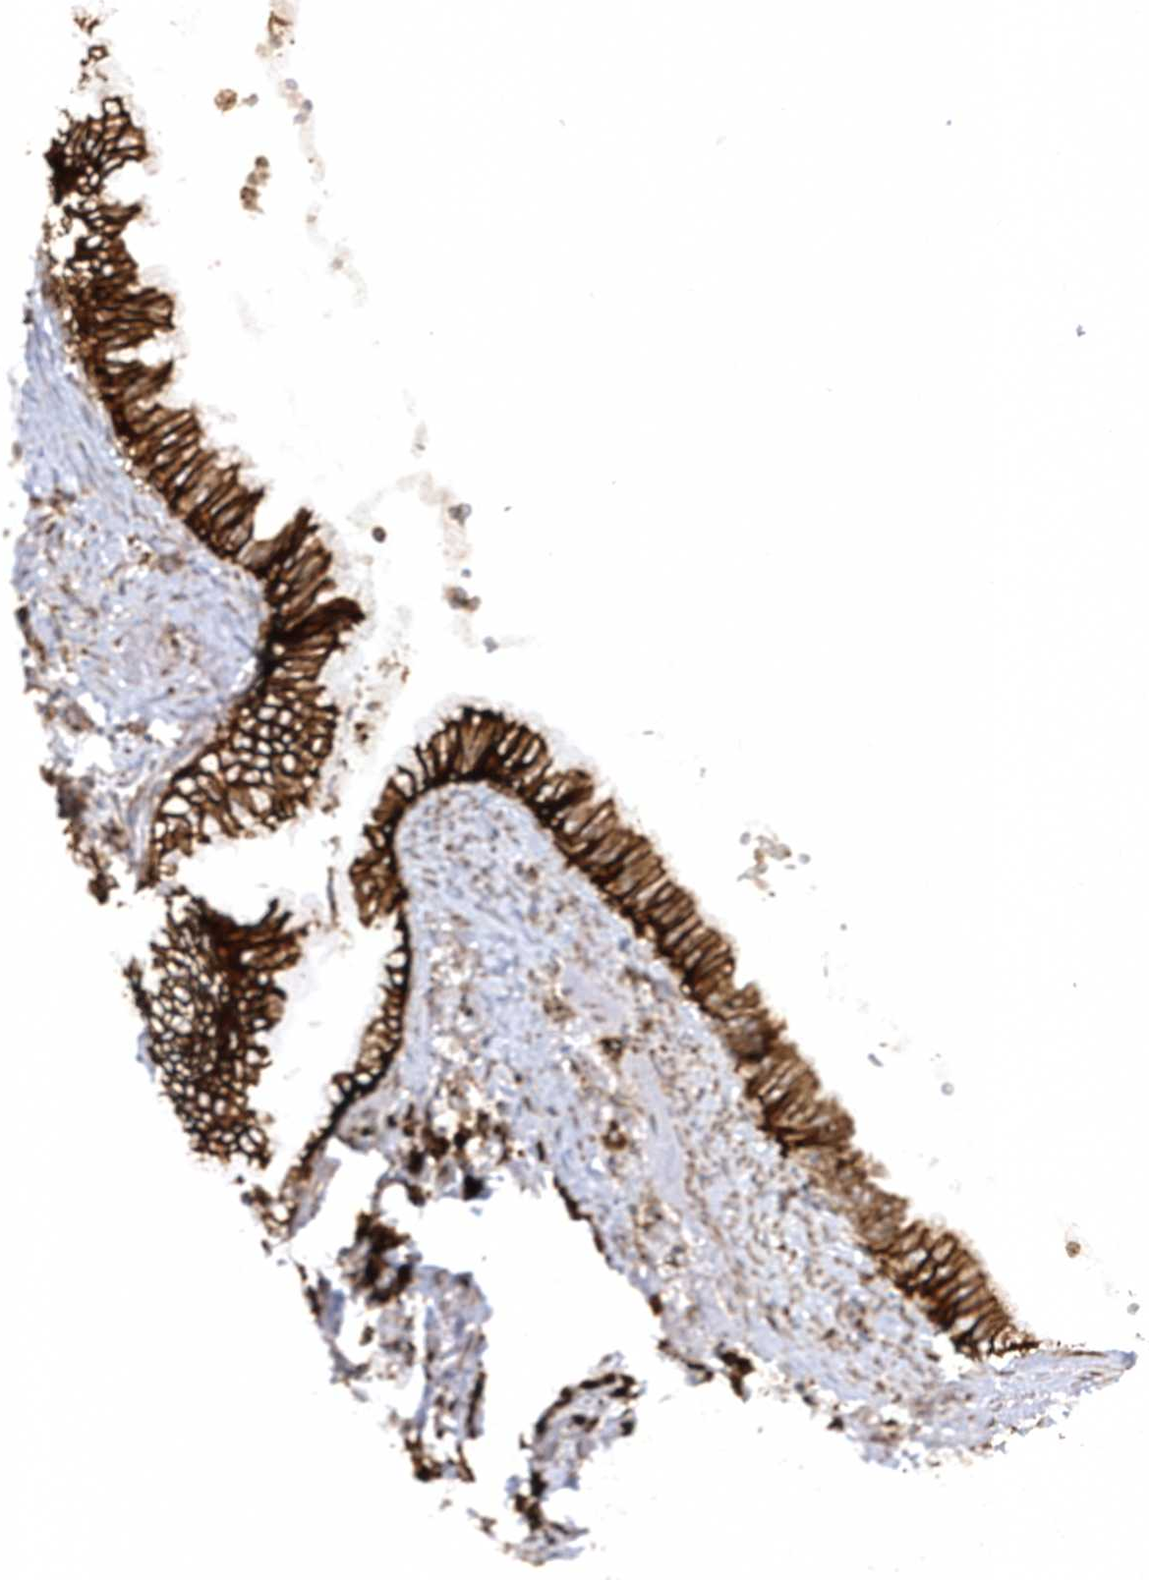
{"staining": {"intensity": "strong", "quantity": ">75%", "location": "cytoplasmic/membranous"}, "tissue": "lung cancer", "cell_type": "Tumor cells", "image_type": "cancer", "snomed": [{"axis": "morphology", "description": "Adenocarcinoma, NOS"}, {"axis": "topography", "description": "Lung"}], "caption": "Brown immunohistochemical staining in lung cancer demonstrates strong cytoplasmic/membranous positivity in approximately >75% of tumor cells.", "gene": "SH3BP2", "patient": {"sex": "female", "age": 70}}